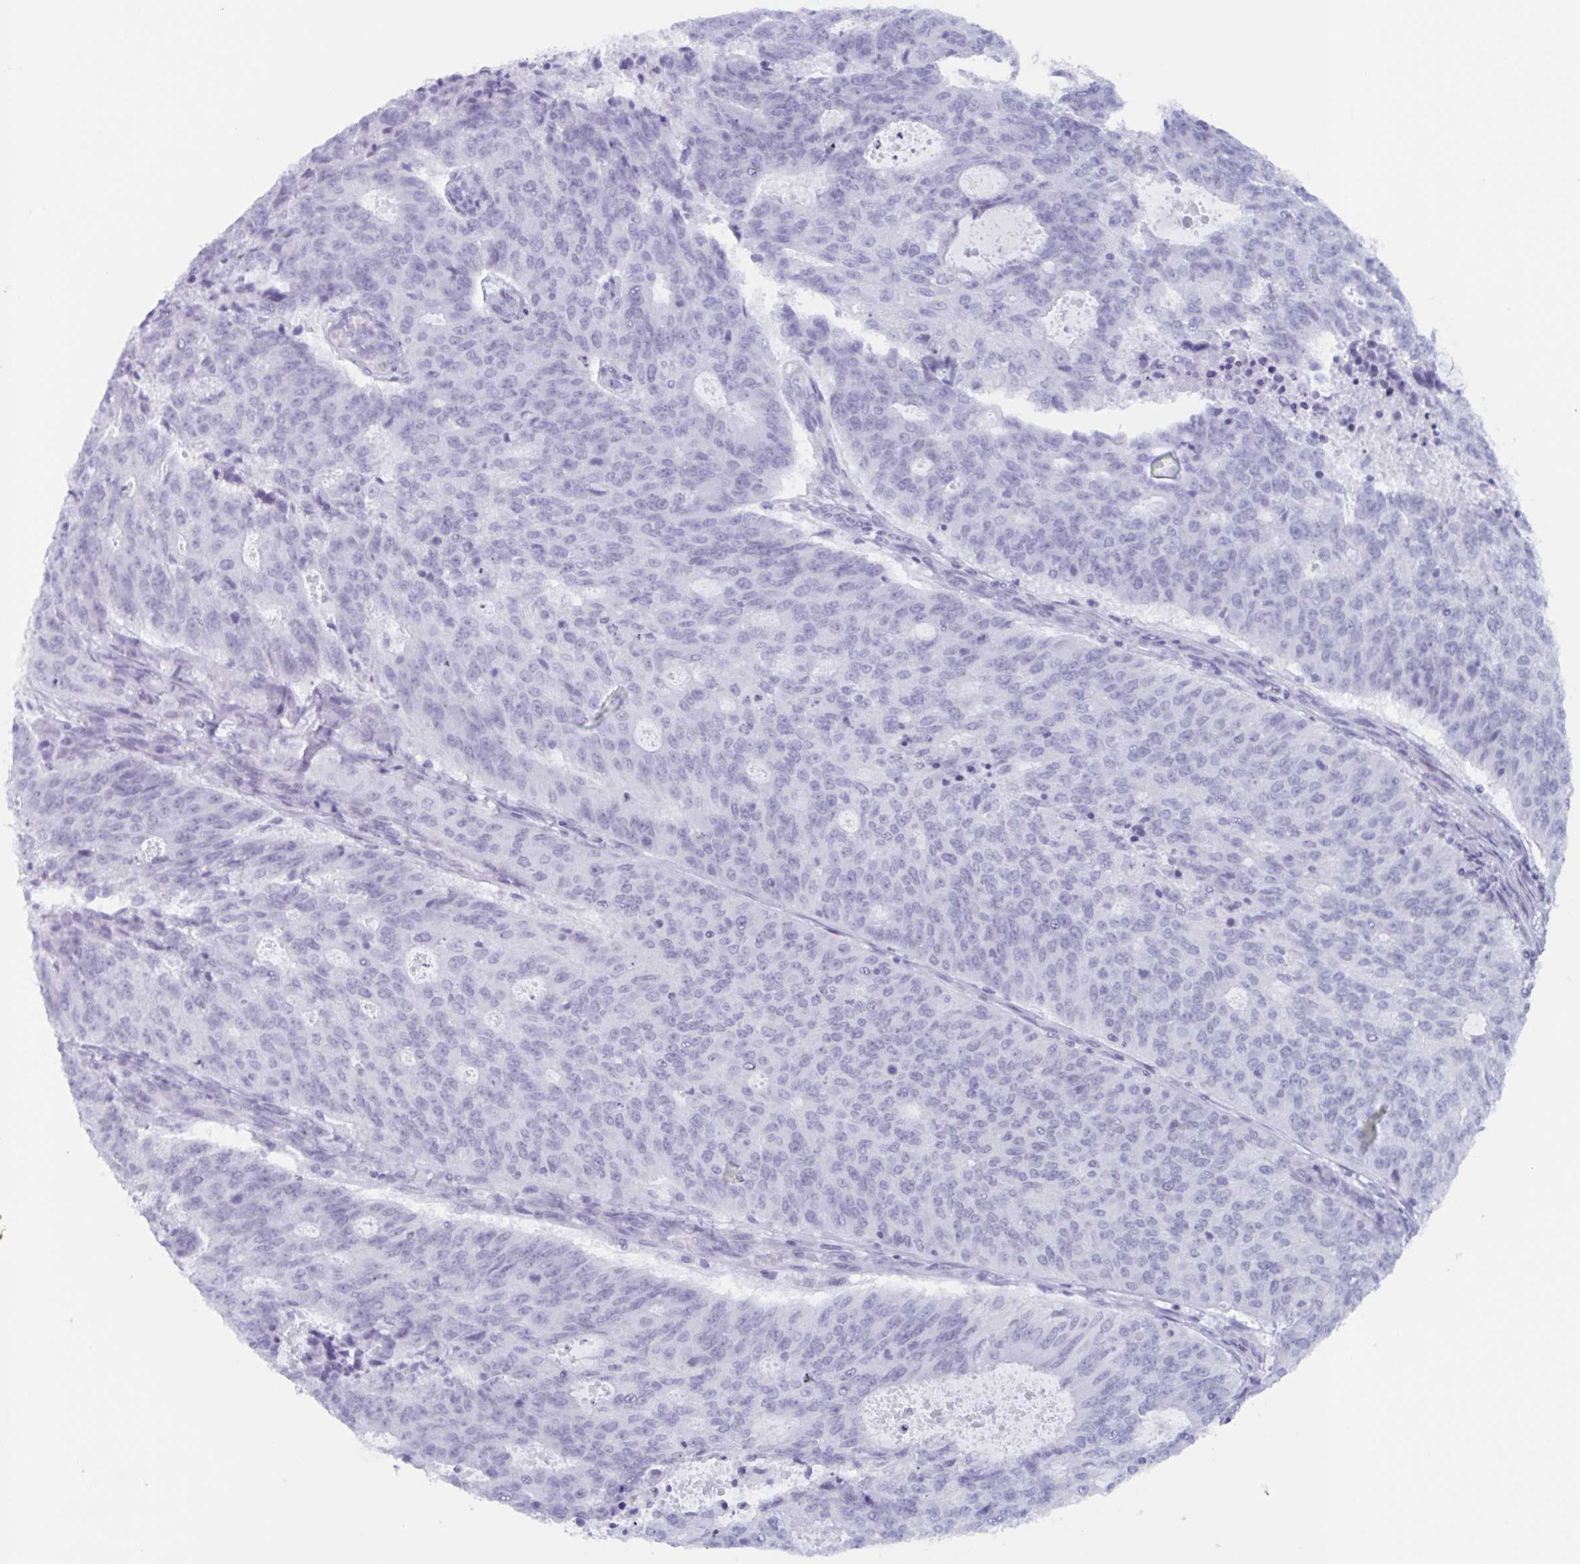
{"staining": {"intensity": "negative", "quantity": "none", "location": "none"}, "tissue": "endometrial cancer", "cell_type": "Tumor cells", "image_type": "cancer", "snomed": [{"axis": "morphology", "description": "Adenocarcinoma, NOS"}, {"axis": "topography", "description": "Endometrium"}], "caption": "IHC of endometrial adenocarcinoma shows no staining in tumor cells.", "gene": "ZFP64", "patient": {"sex": "female", "age": 82}}